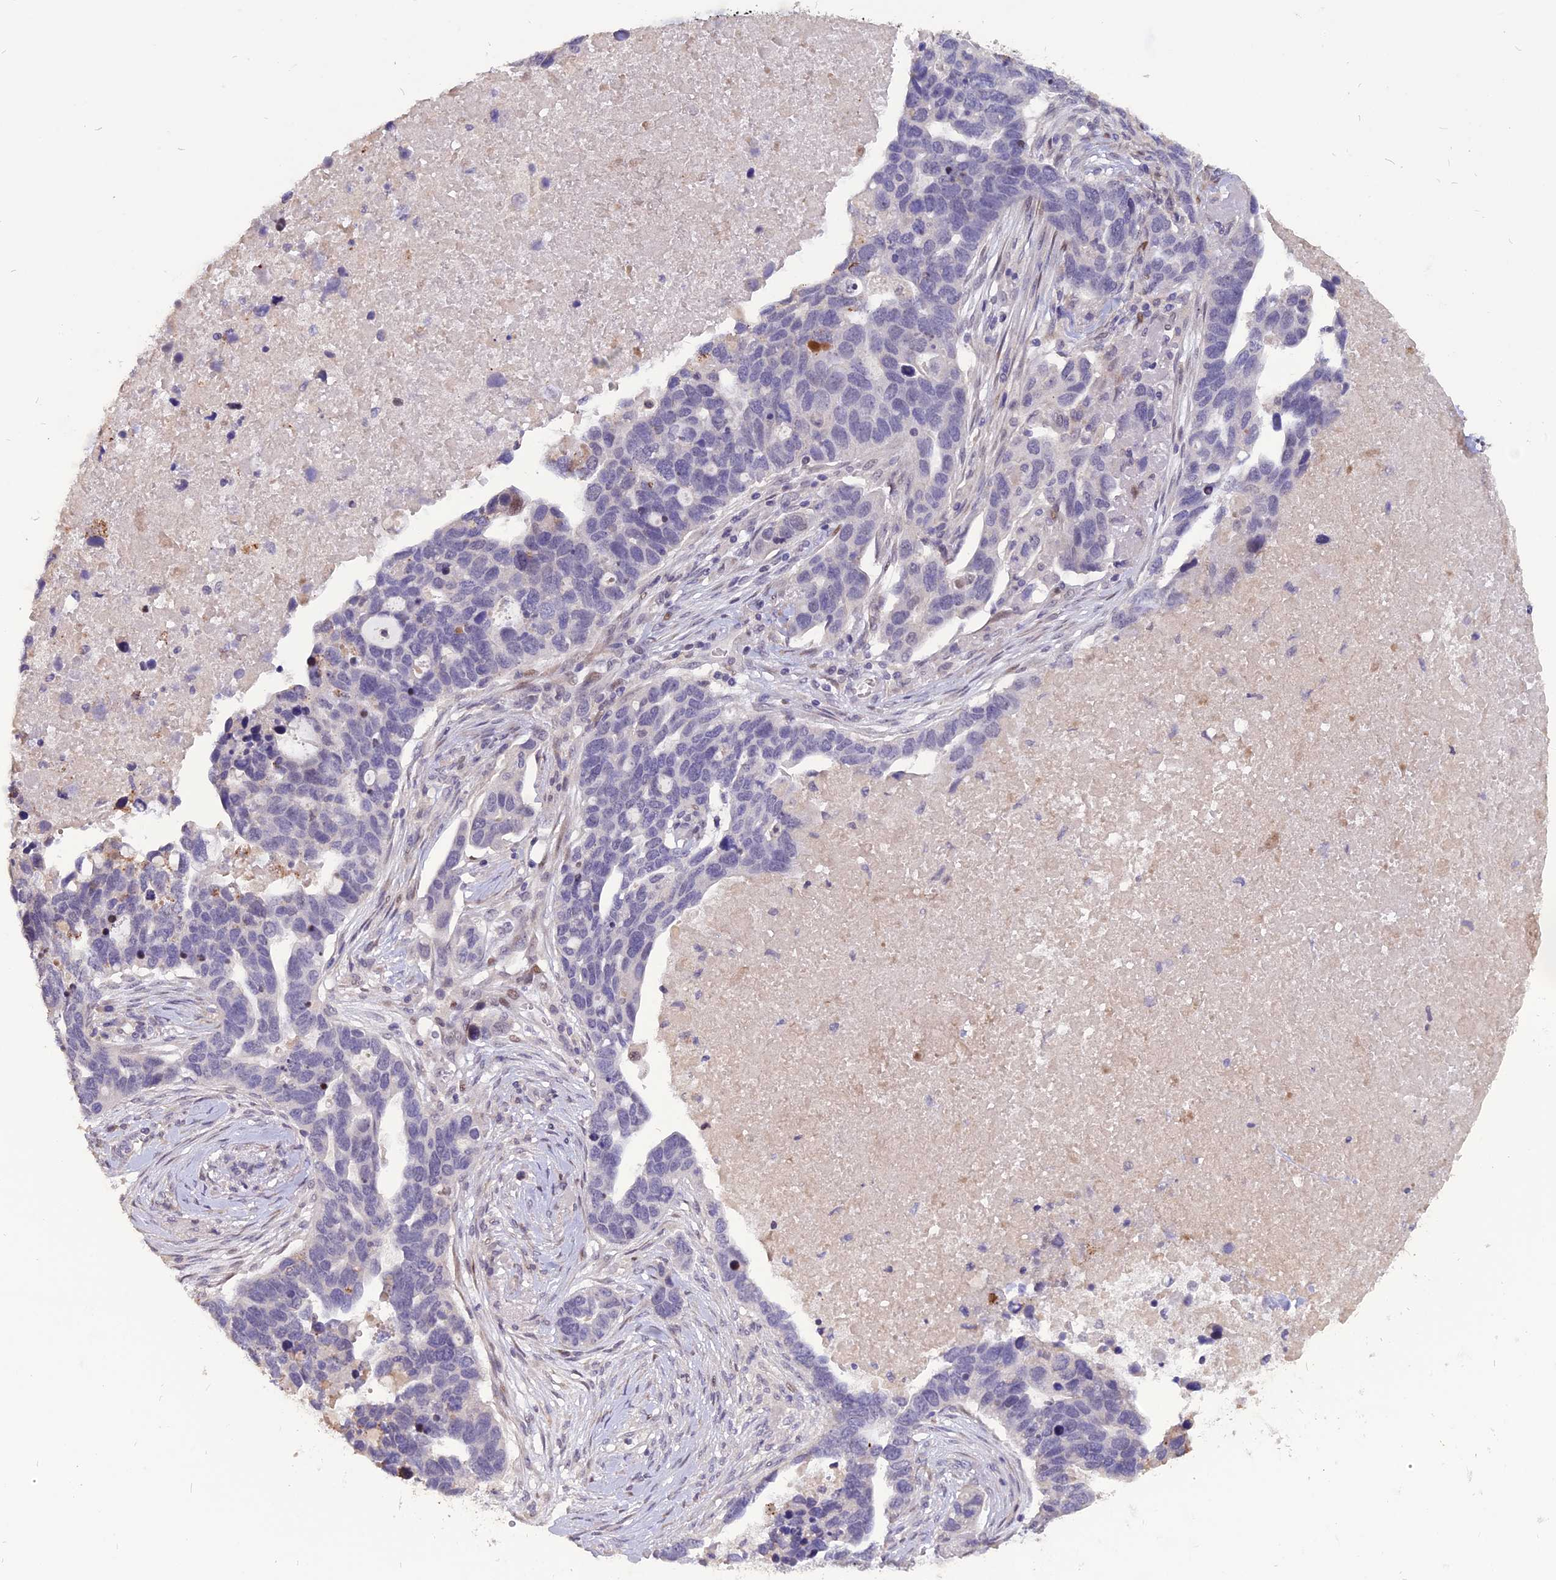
{"staining": {"intensity": "negative", "quantity": "none", "location": "none"}, "tissue": "ovarian cancer", "cell_type": "Tumor cells", "image_type": "cancer", "snomed": [{"axis": "morphology", "description": "Cystadenocarcinoma, serous, NOS"}, {"axis": "topography", "description": "Ovary"}], "caption": "DAB immunohistochemical staining of human ovarian serous cystadenocarcinoma demonstrates no significant expression in tumor cells.", "gene": "TMEM263", "patient": {"sex": "female", "age": 54}}